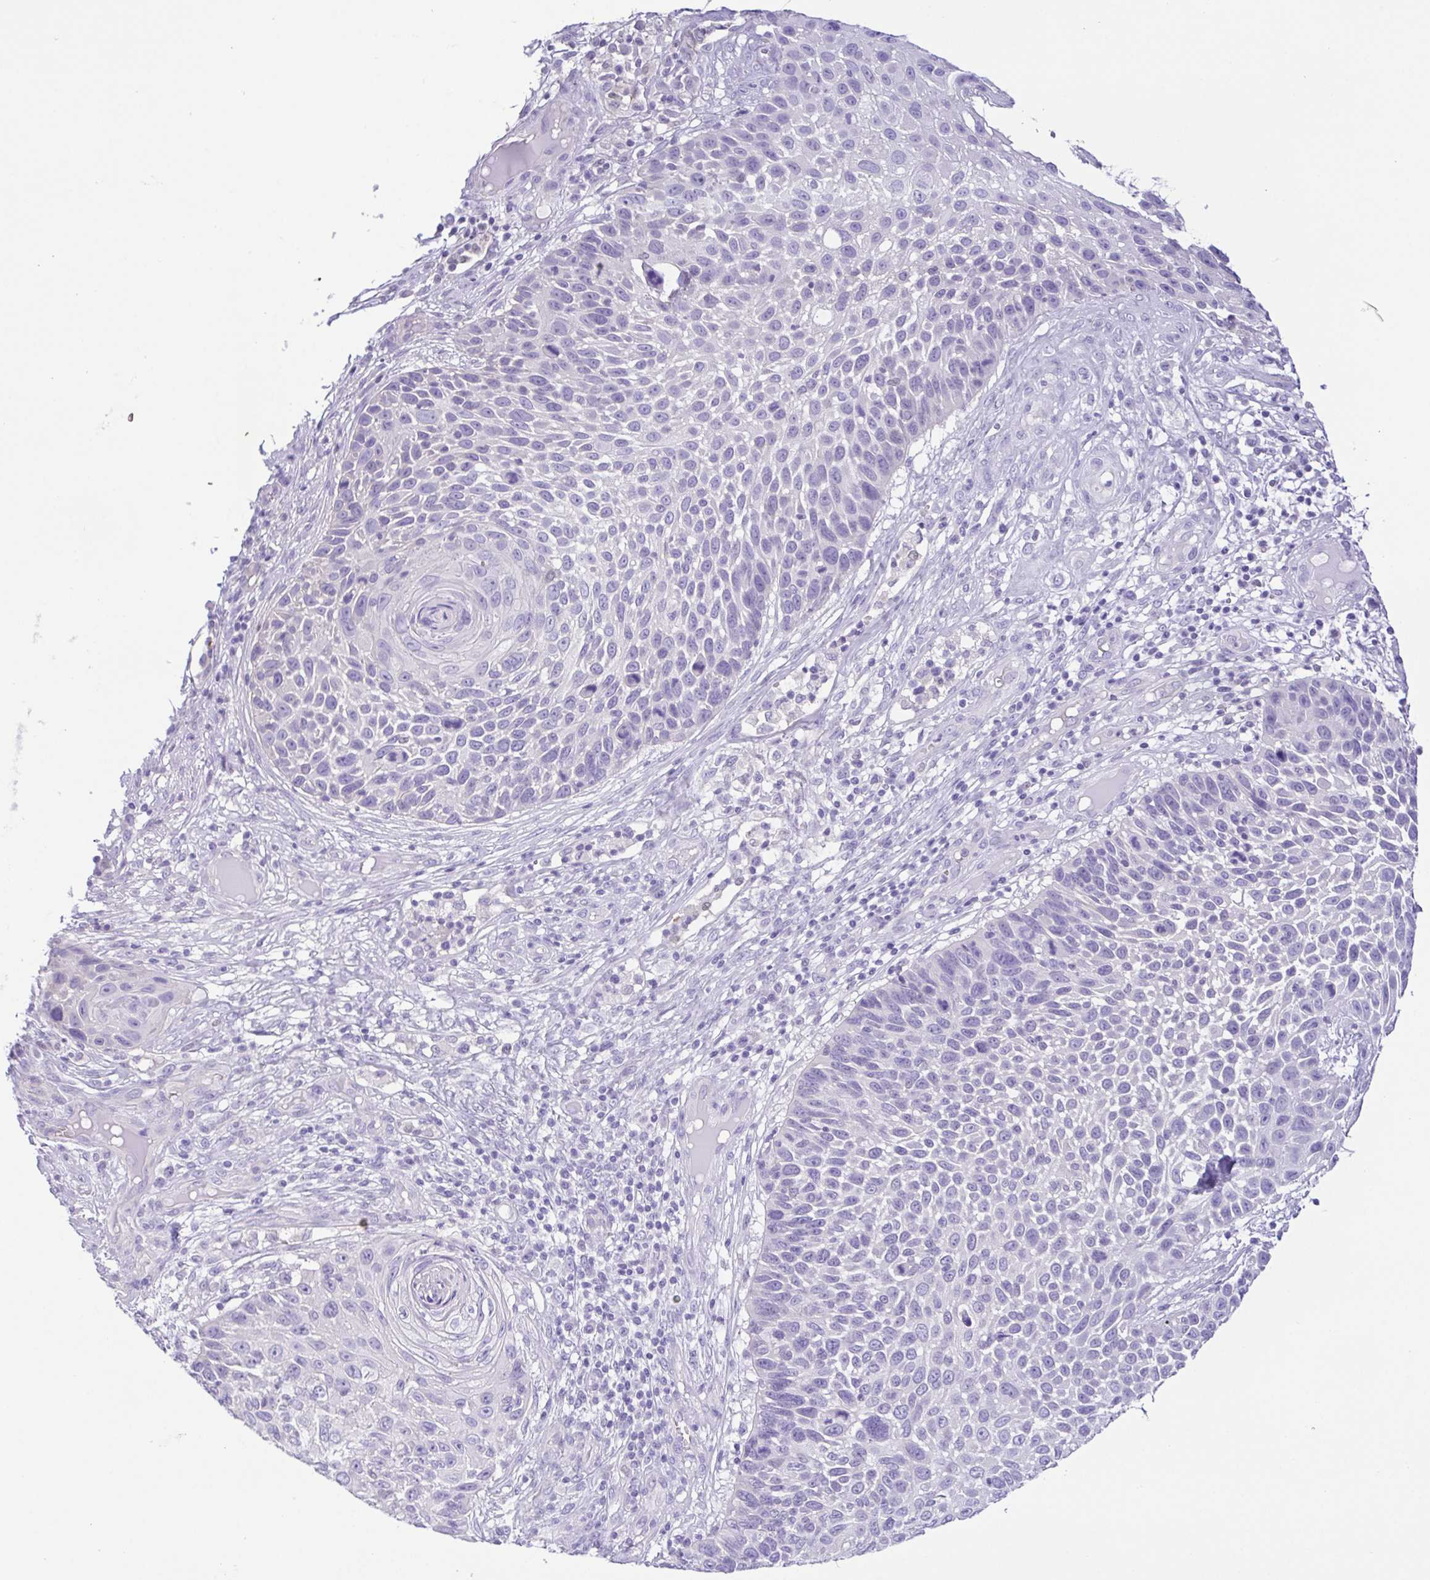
{"staining": {"intensity": "negative", "quantity": "none", "location": "none"}, "tissue": "skin cancer", "cell_type": "Tumor cells", "image_type": "cancer", "snomed": [{"axis": "morphology", "description": "Squamous cell carcinoma, NOS"}, {"axis": "topography", "description": "Skin"}], "caption": "High magnification brightfield microscopy of squamous cell carcinoma (skin) stained with DAB (3,3'-diaminobenzidine) (brown) and counterstained with hematoxylin (blue): tumor cells show no significant staining.", "gene": "EPB42", "patient": {"sex": "male", "age": 92}}